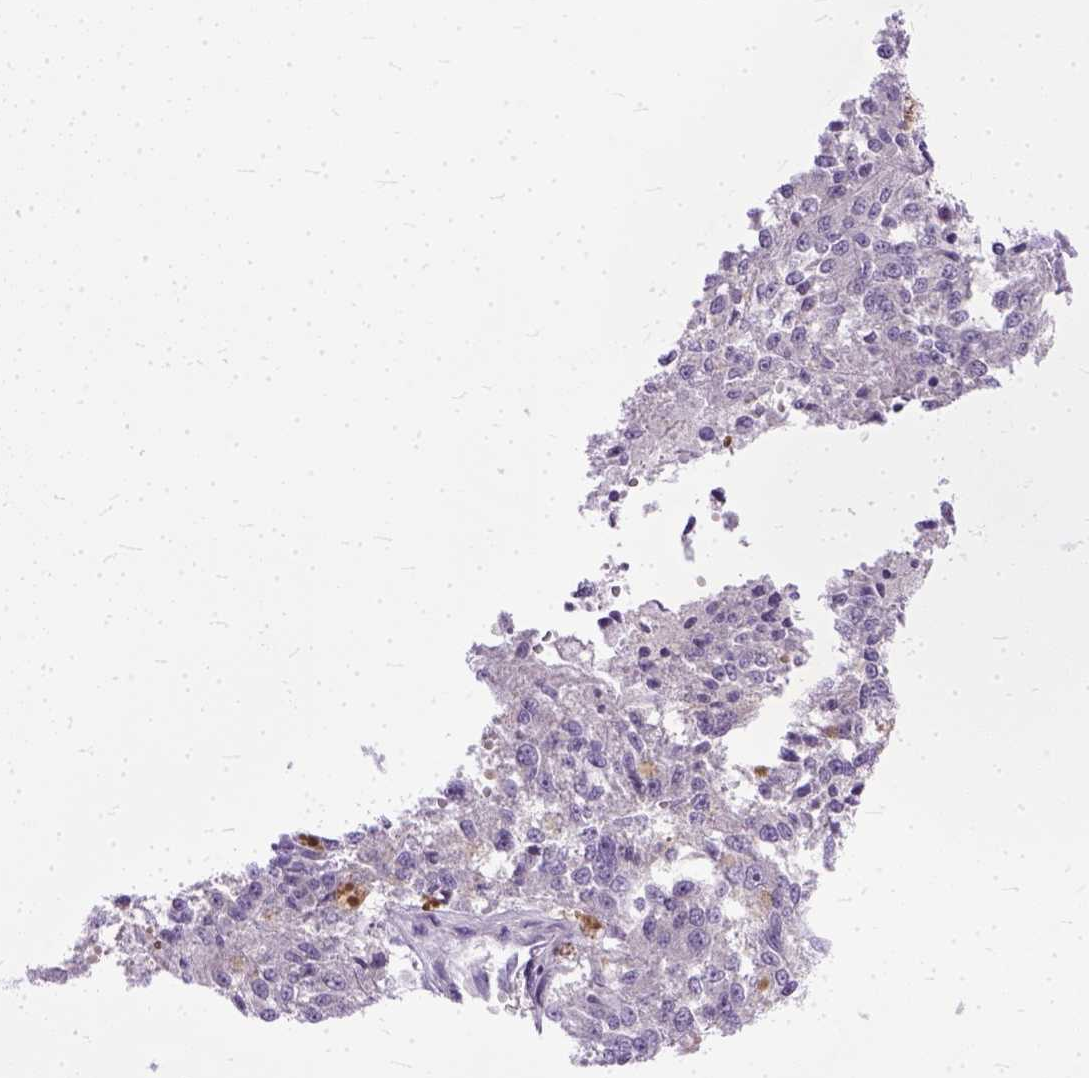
{"staining": {"intensity": "negative", "quantity": "none", "location": "none"}, "tissue": "melanoma", "cell_type": "Tumor cells", "image_type": "cancer", "snomed": [{"axis": "morphology", "description": "Malignant melanoma, Metastatic site"}, {"axis": "topography", "description": "Lymph node"}], "caption": "Malignant melanoma (metastatic site) was stained to show a protein in brown. There is no significant expression in tumor cells. (DAB (3,3'-diaminobenzidine) immunohistochemistry visualized using brightfield microscopy, high magnification).", "gene": "TCEAL7", "patient": {"sex": "female", "age": 64}}